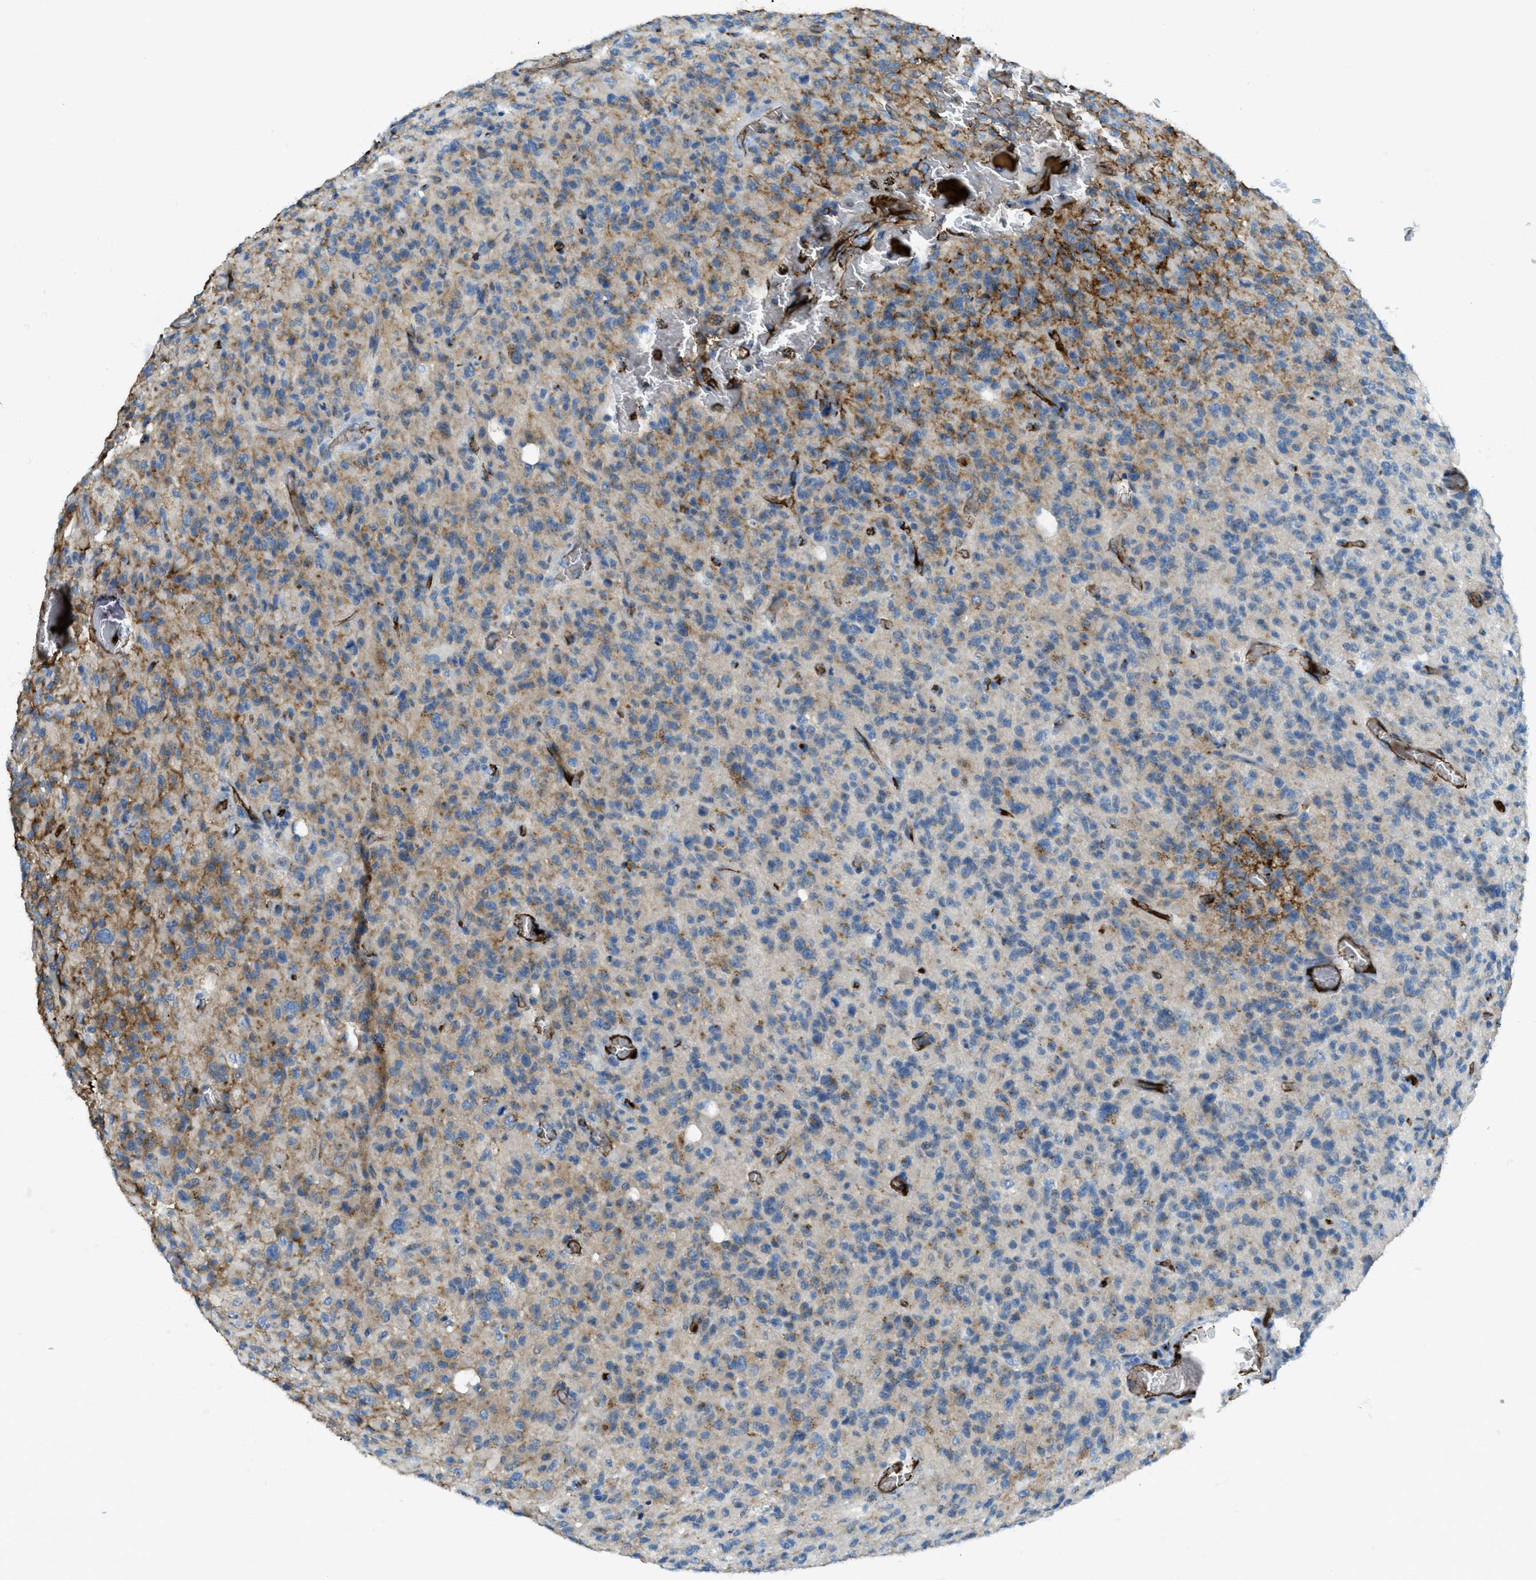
{"staining": {"intensity": "moderate", "quantity": "25%-75%", "location": "cytoplasmic/membranous"}, "tissue": "glioma", "cell_type": "Tumor cells", "image_type": "cancer", "snomed": [{"axis": "morphology", "description": "Glioma, malignant, High grade"}, {"axis": "topography", "description": "Brain"}], "caption": "Immunohistochemistry (IHC) image of human glioma stained for a protein (brown), which exhibits medium levels of moderate cytoplasmic/membranous staining in about 25%-75% of tumor cells.", "gene": "TRIM59", "patient": {"sex": "male", "age": 71}}